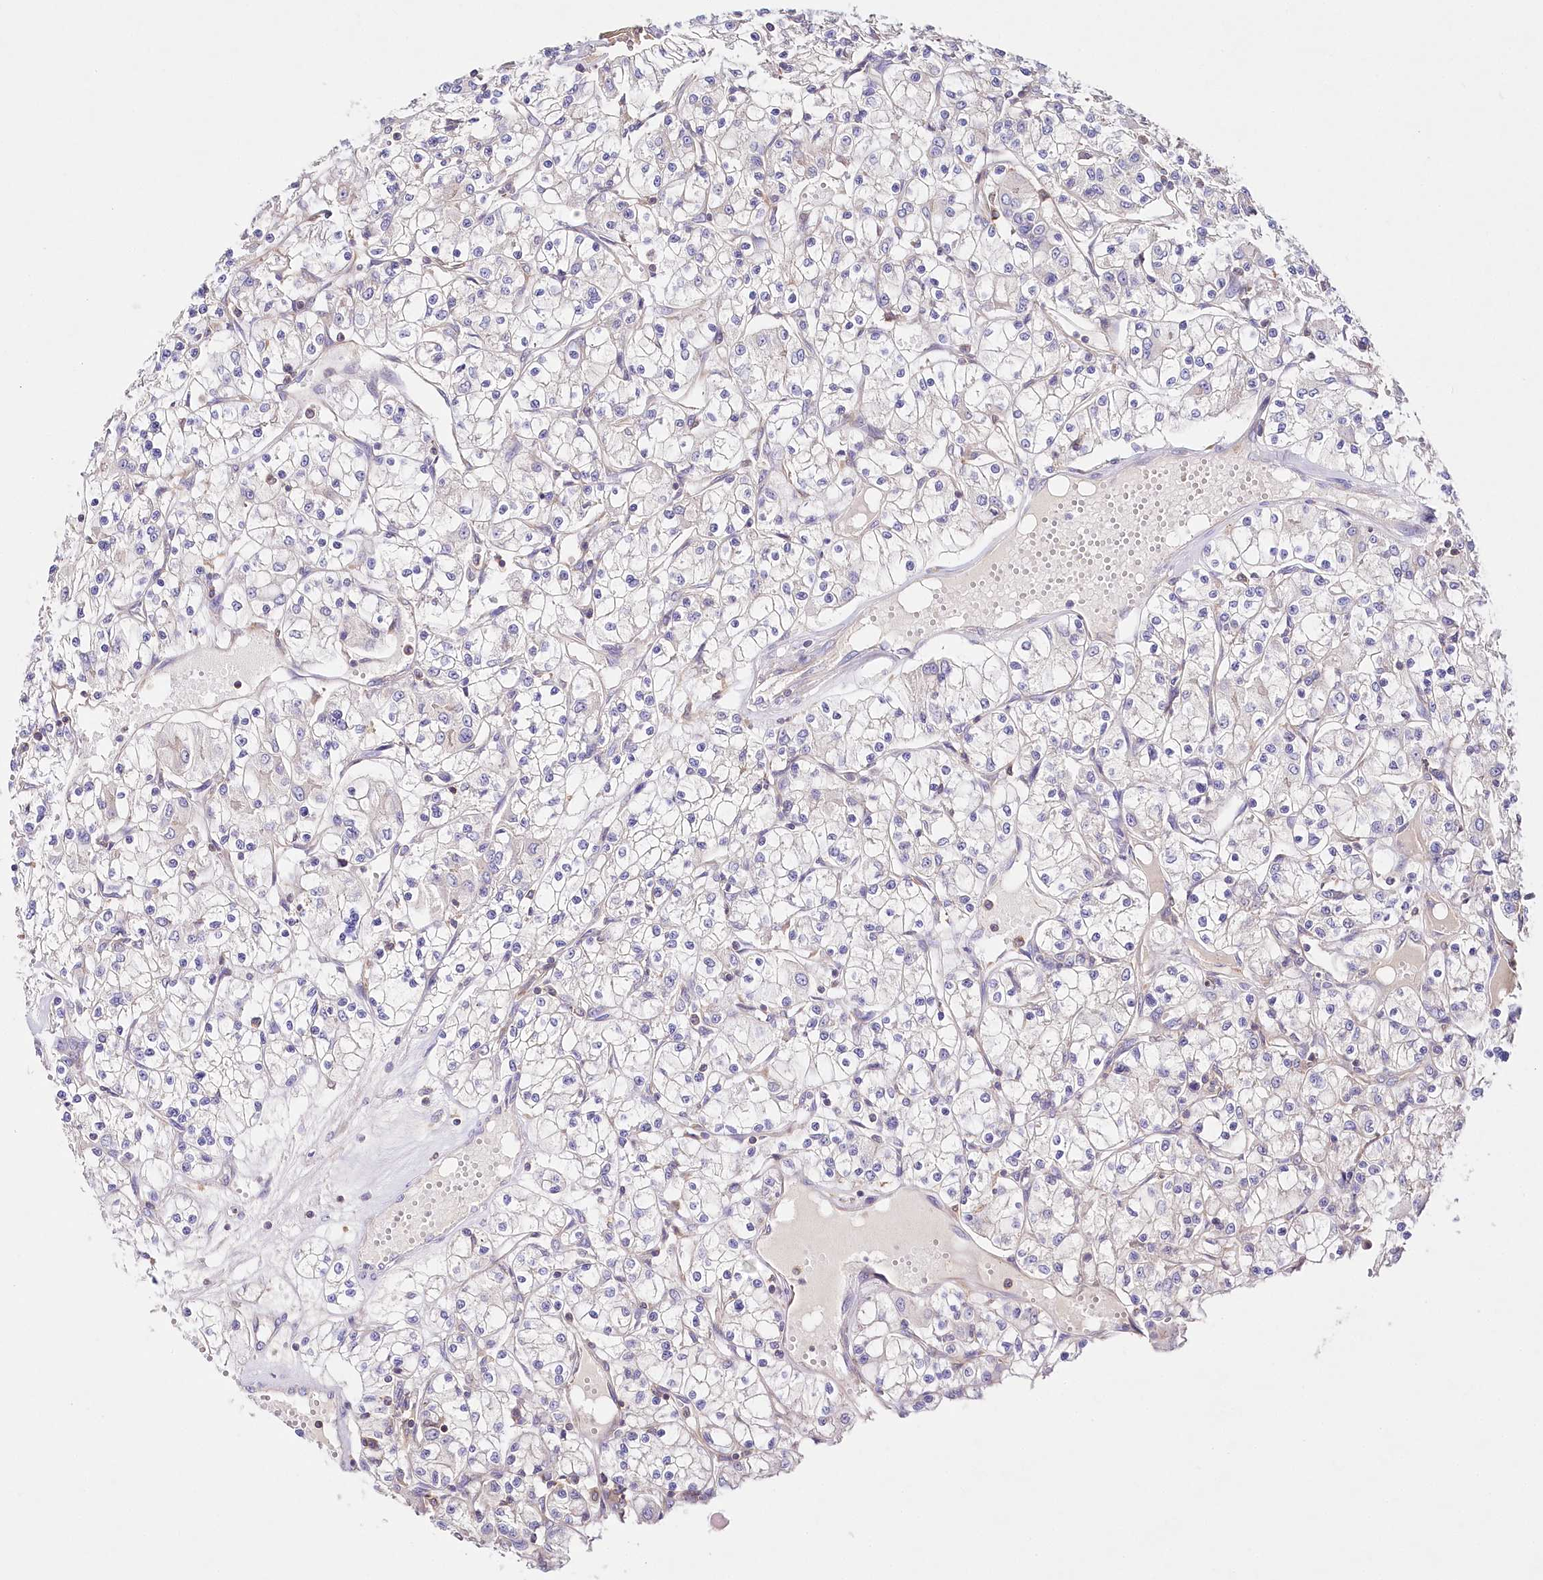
{"staining": {"intensity": "negative", "quantity": "none", "location": "none"}, "tissue": "renal cancer", "cell_type": "Tumor cells", "image_type": "cancer", "snomed": [{"axis": "morphology", "description": "Adenocarcinoma, NOS"}, {"axis": "topography", "description": "Kidney"}], "caption": "Tumor cells show no significant positivity in adenocarcinoma (renal).", "gene": "ABRAXAS2", "patient": {"sex": "female", "age": 59}}